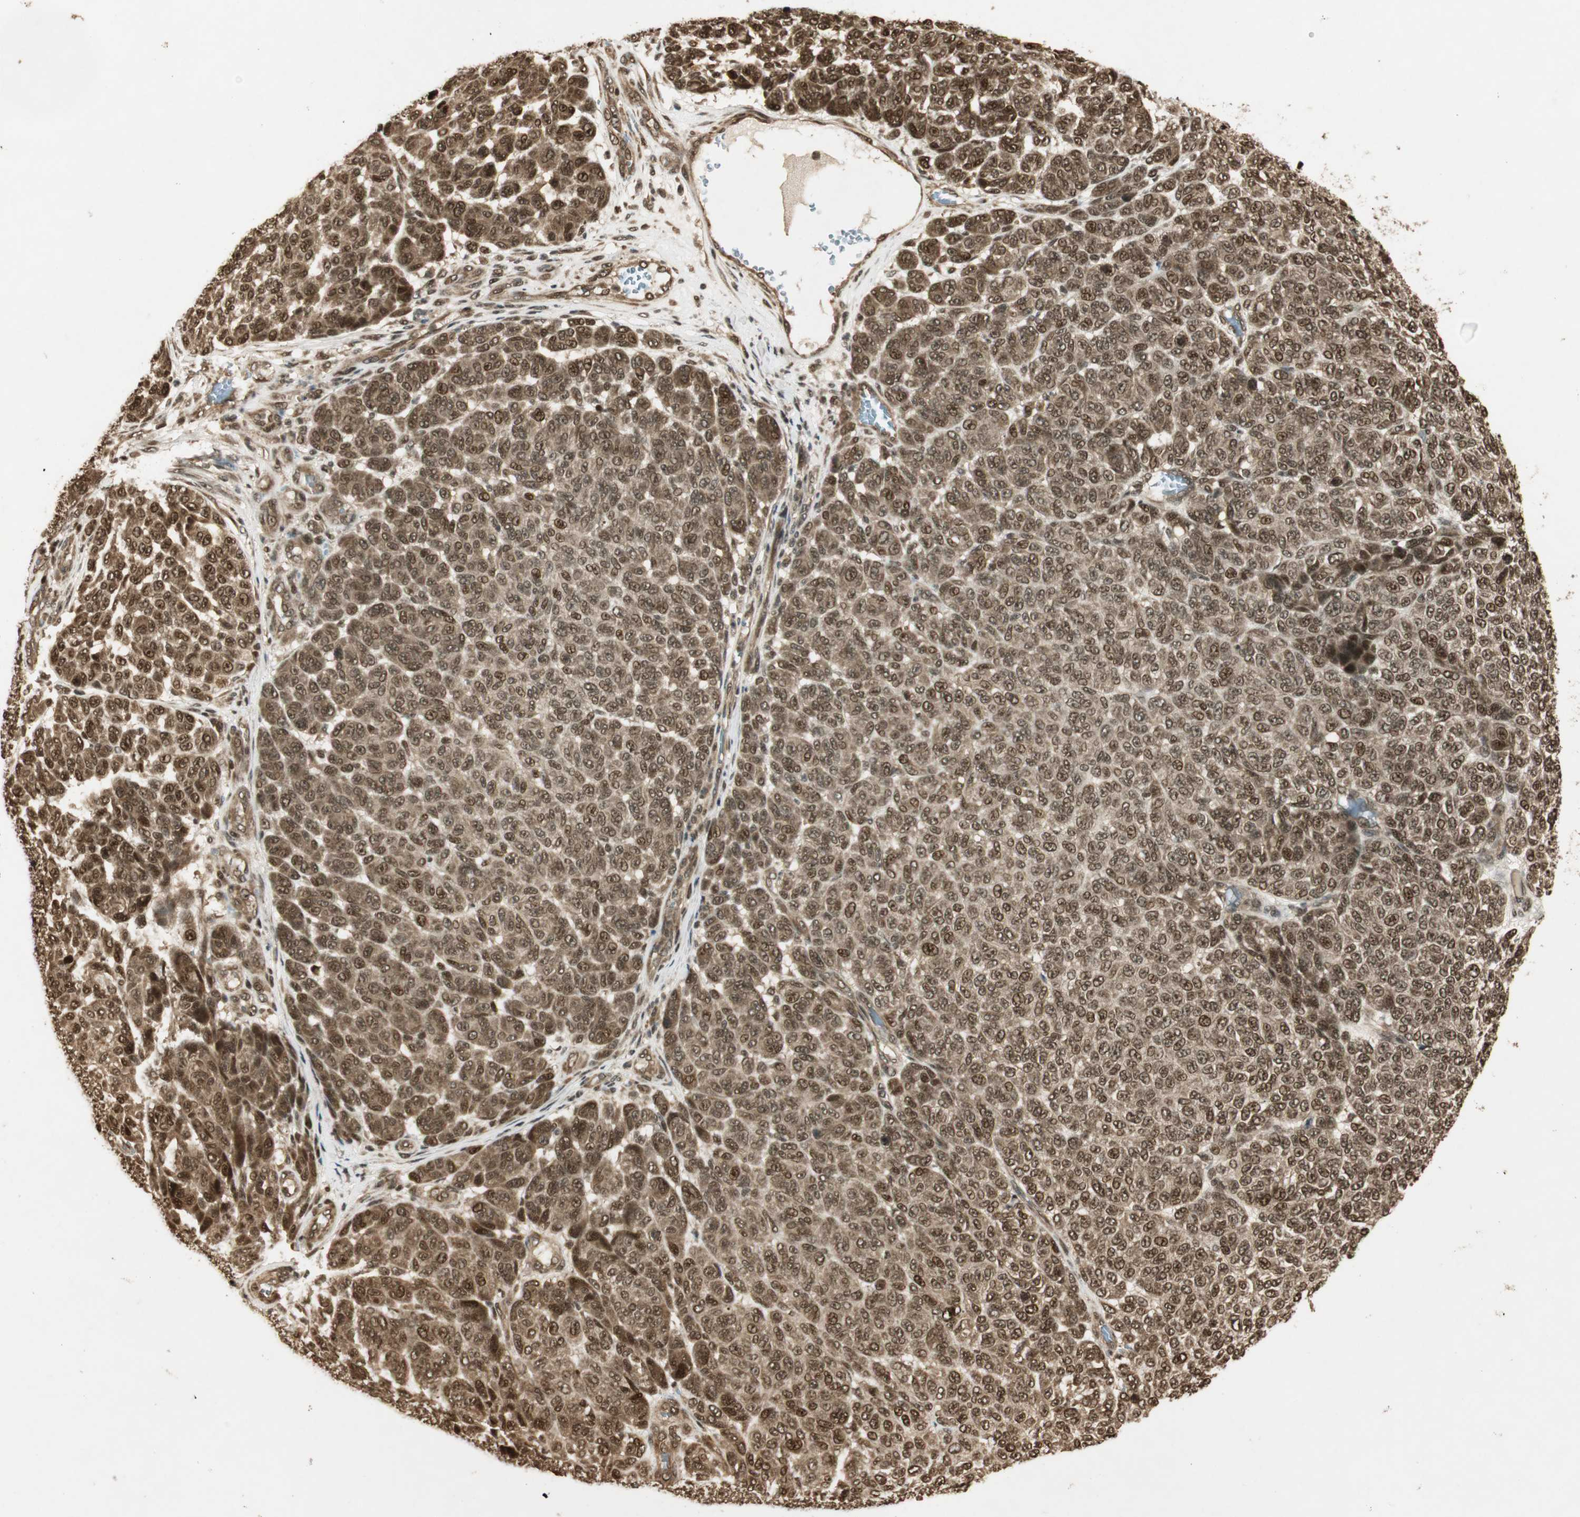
{"staining": {"intensity": "strong", "quantity": ">75%", "location": "cytoplasmic/membranous,nuclear"}, "tissue": "melanoma", "cell_type": "Tumor cells", "image_type": "cancer", "snomed": [{"axis": "morphology", "description": "Malignant melanoma, NOS"}, {"axis": "topography", "description": "Skin"}], "caption": "Melanoma stained for a protein (brown) reveals strong cytoplasmic/membranous and nuclear positive staining in approximately >75% of tumor cells.", "gene": "RPA3", "patient": {"sex": "male", "age": 59}}